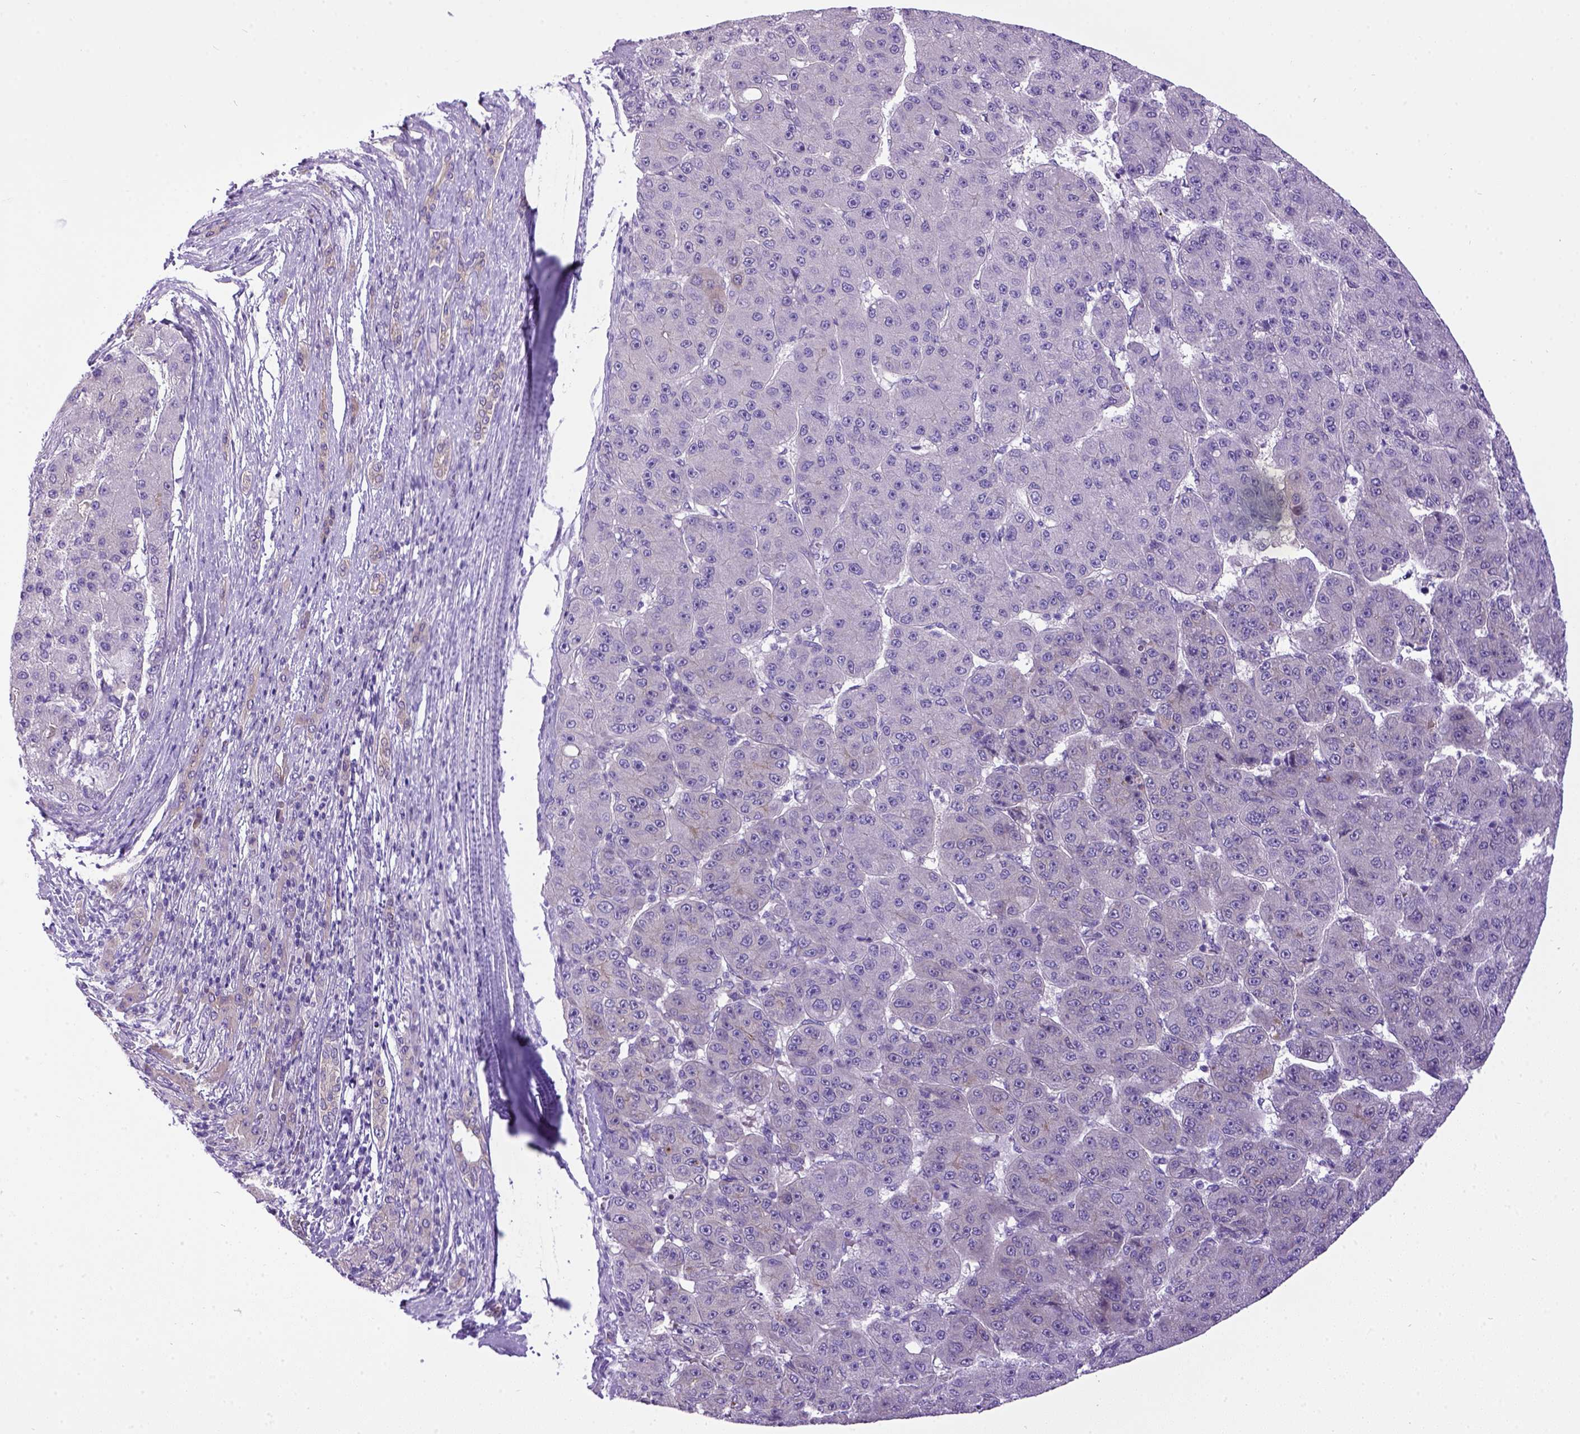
{"staining": {"intensity": "negative", "quantity": "none", "location": "none"}, "tissue": "liver cancer", "cell_type": "Tumor cells", "image_type": "cancer", "snomed": [{"axis": "morphology", "description": "Carcinoma, Hepatocellular, NOS"}, {"axis": "topography", "description": "Liver"}], "caption": "The image exhibits no significant staining in tumor cells of liver cancer.", "gene": "NEK5", "patient": {"sex": "male", "age": 67}}